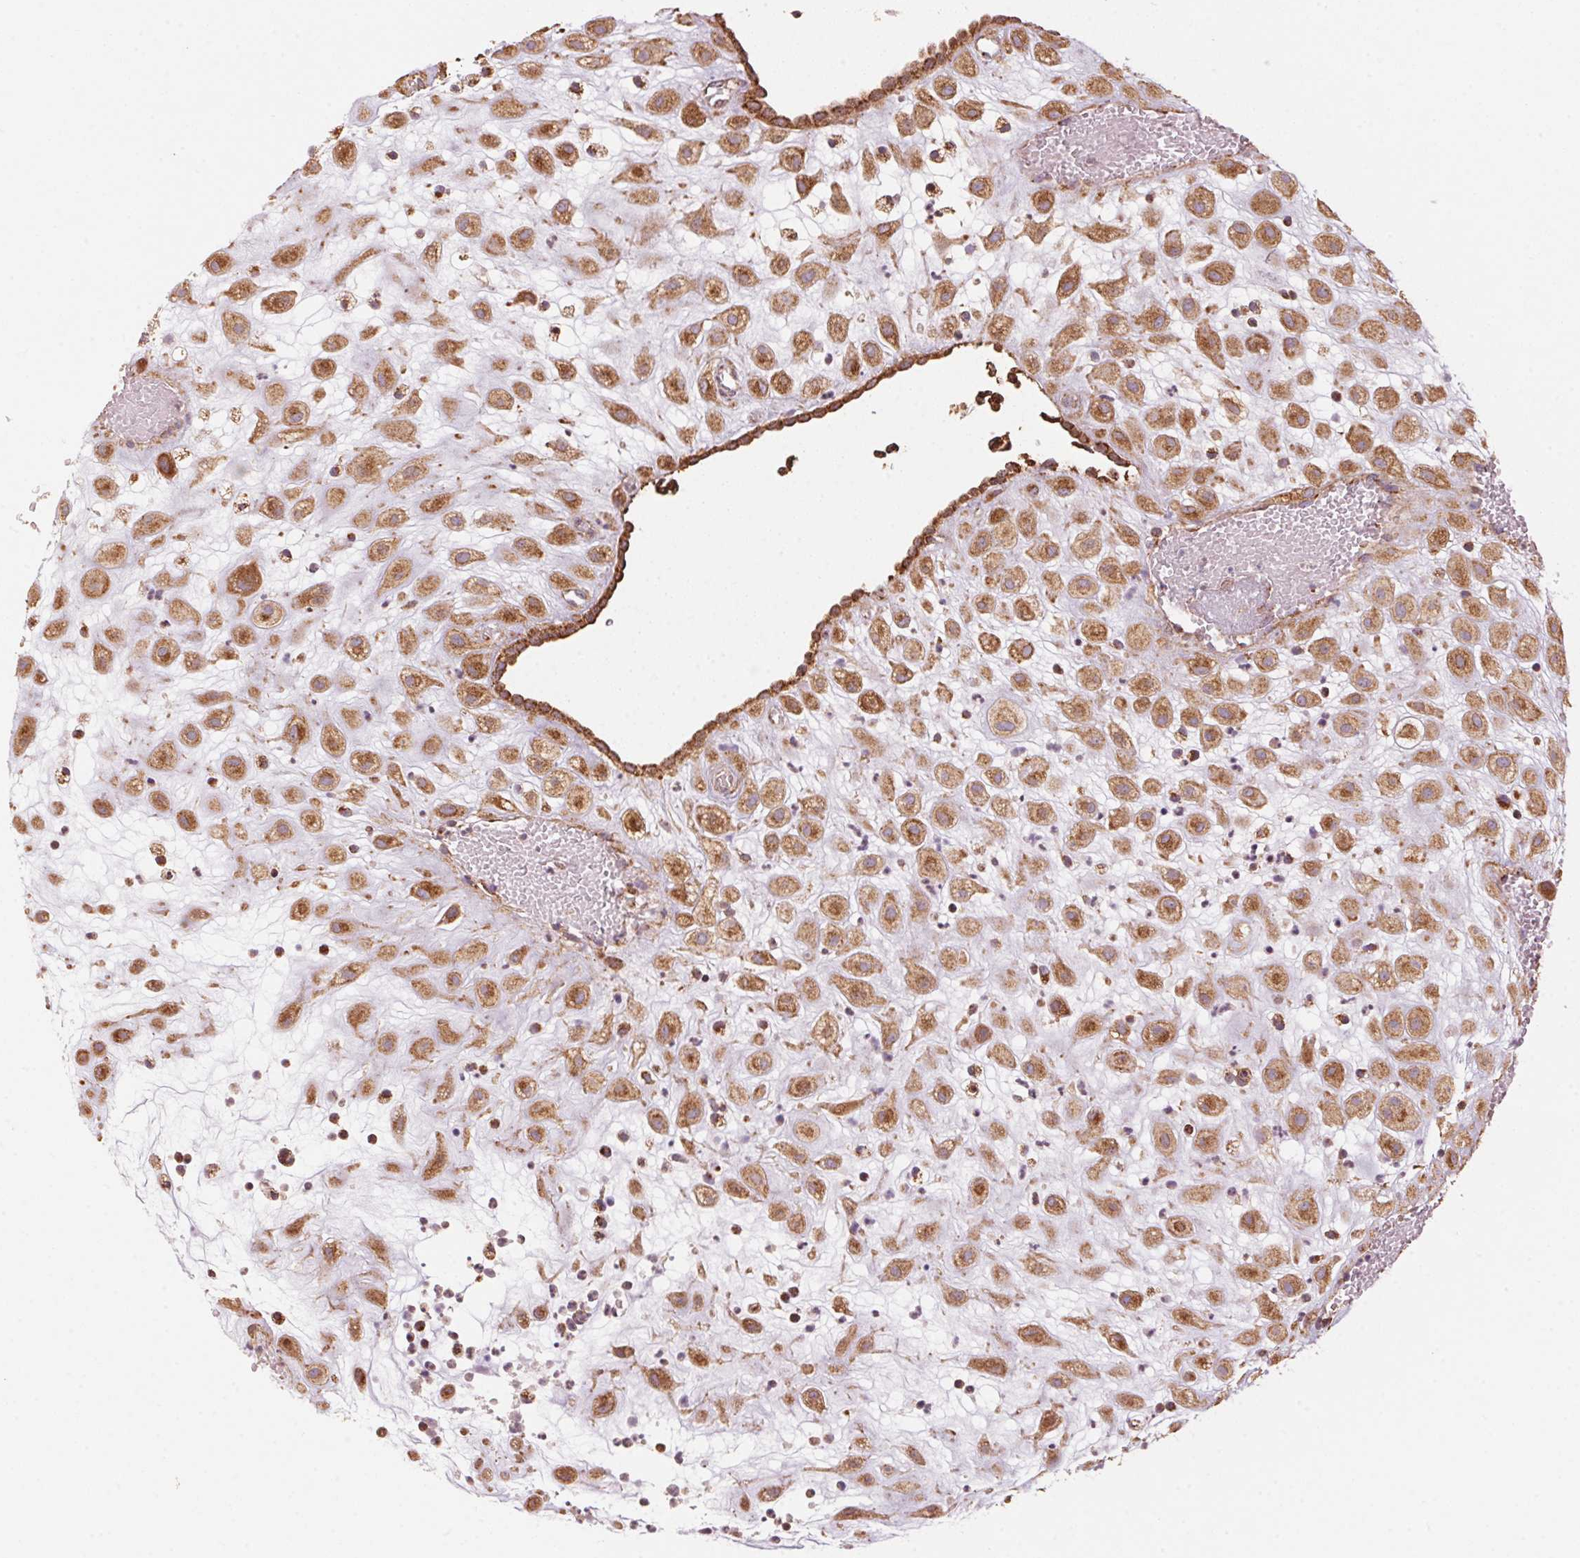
{"staining": {"intensity": "moderate", "quantity": ">75%", "location": "cytoplasmic/membranous"}, "tissue": "placenta", "cell_type": "Decidual cells", "image_type": "normal", "snomed": [{"axis": "morphology", "description": "Normal tissue, NOS"}, {"axis": "topography", "description": "Placenta"}], "caption": "Immunohistochemistry photomicrograph of normal placenta stained for a protein (brown), which displays medium levels of moderate cytoplasmic/membranous expression in about >75% of decidual cells.", "gene": "TOMM70", "patient": {"sex": "female", "age": 24}}